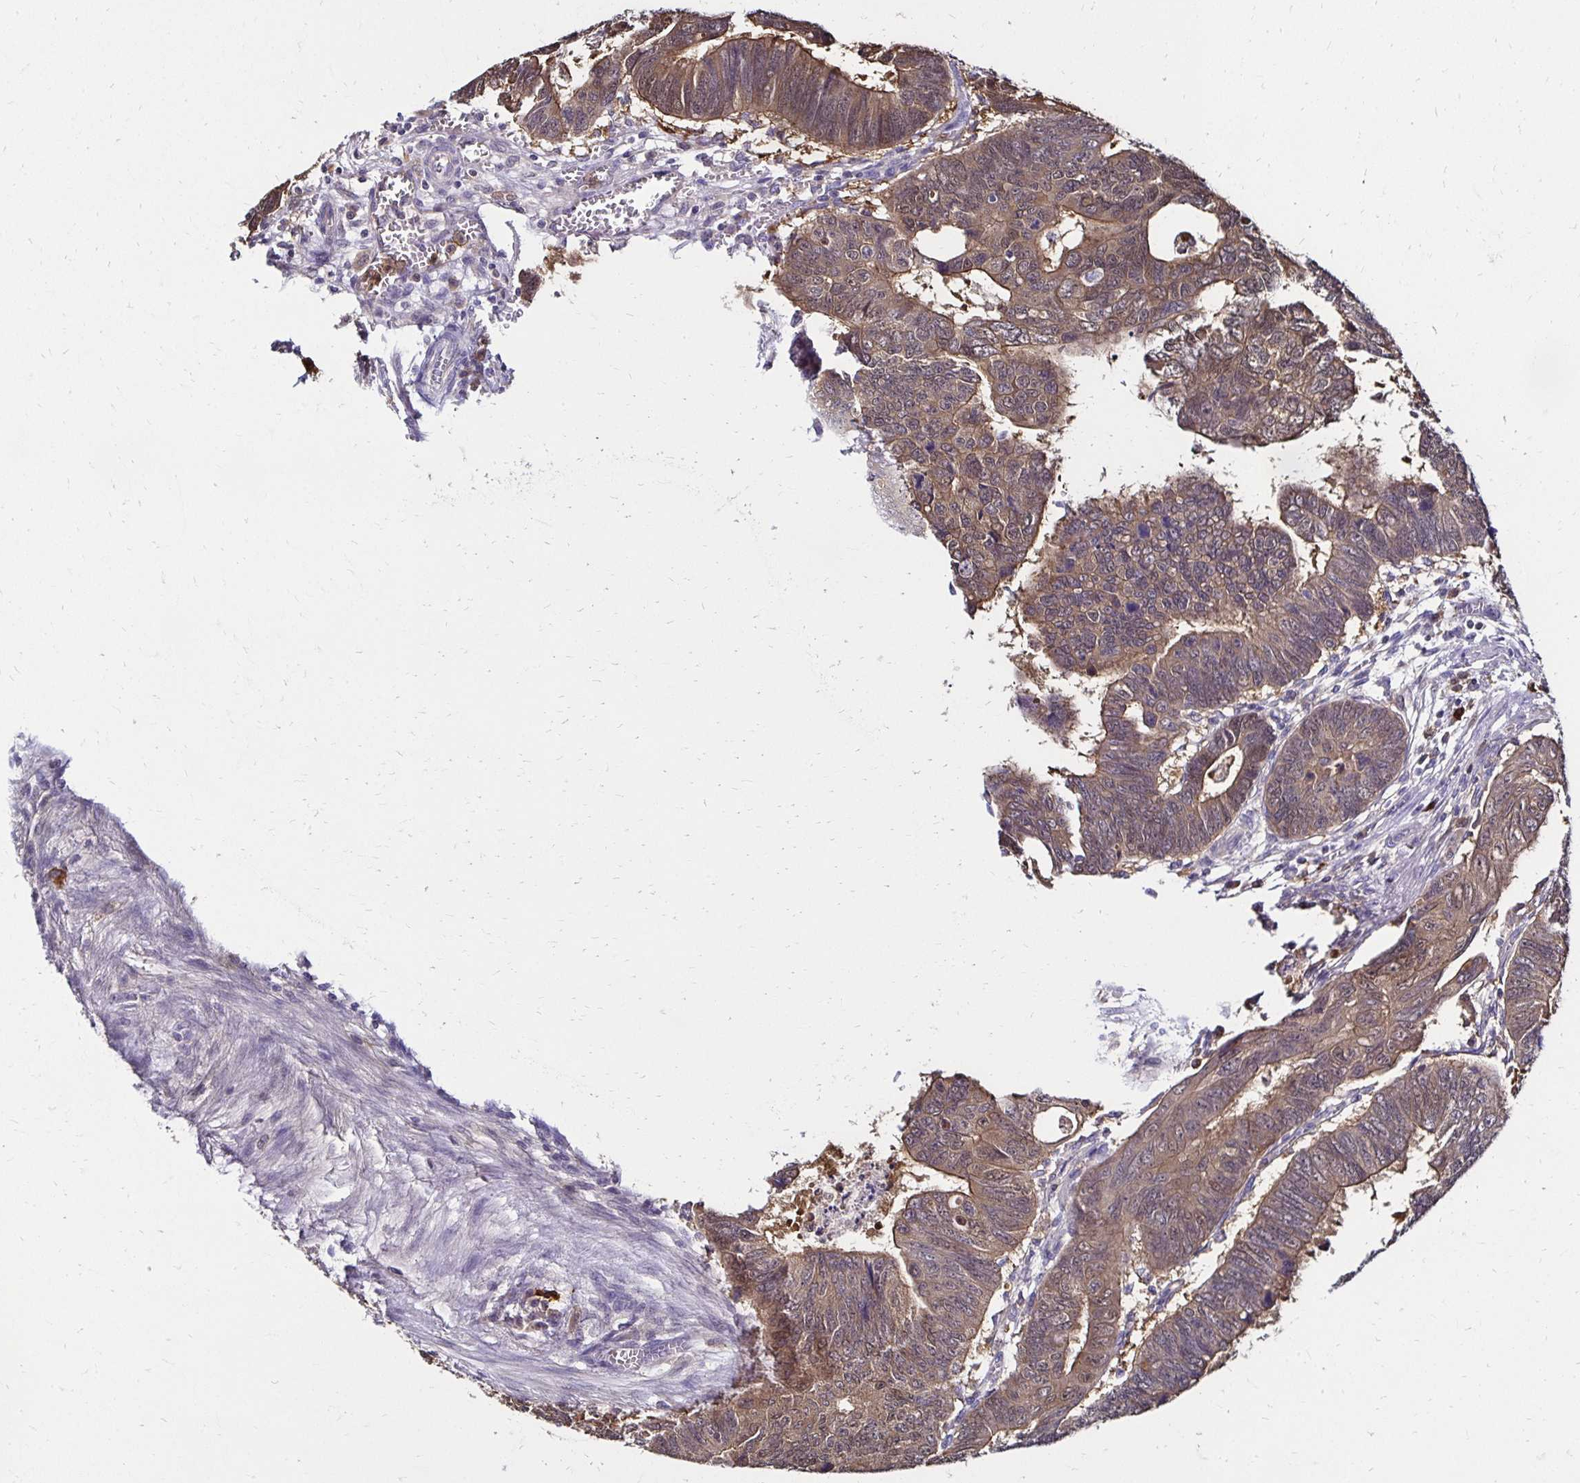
{"staining": {"intensity": "moderate", "quantity": "25%-75%", "location": "cytoplasmic/membranous"}, "tissue": "colorectal cancer", "cell_type": "Tumor cells", "image_type": "cancer", "snomed": [{"axis": "morphology", "description": "Adenocarcinoma, NOS"}, {"axis": "topography", "description": "Colon"}], "caption": "DAB immunohistochemical staining of human colorectal adenocarcinoma exhibits moderate cytoplasmic/membranous protein staining in about 25%-75% of tumor cells. The staining was performed using DAB (3,3'-diaminobenzidine) to visualize the protein expression in brown, while the nuclei were stained in blue with hematoxylin (Magnification: 20x).", "gene": "TXN", "patient": {"sex": "male", "age": 62}}